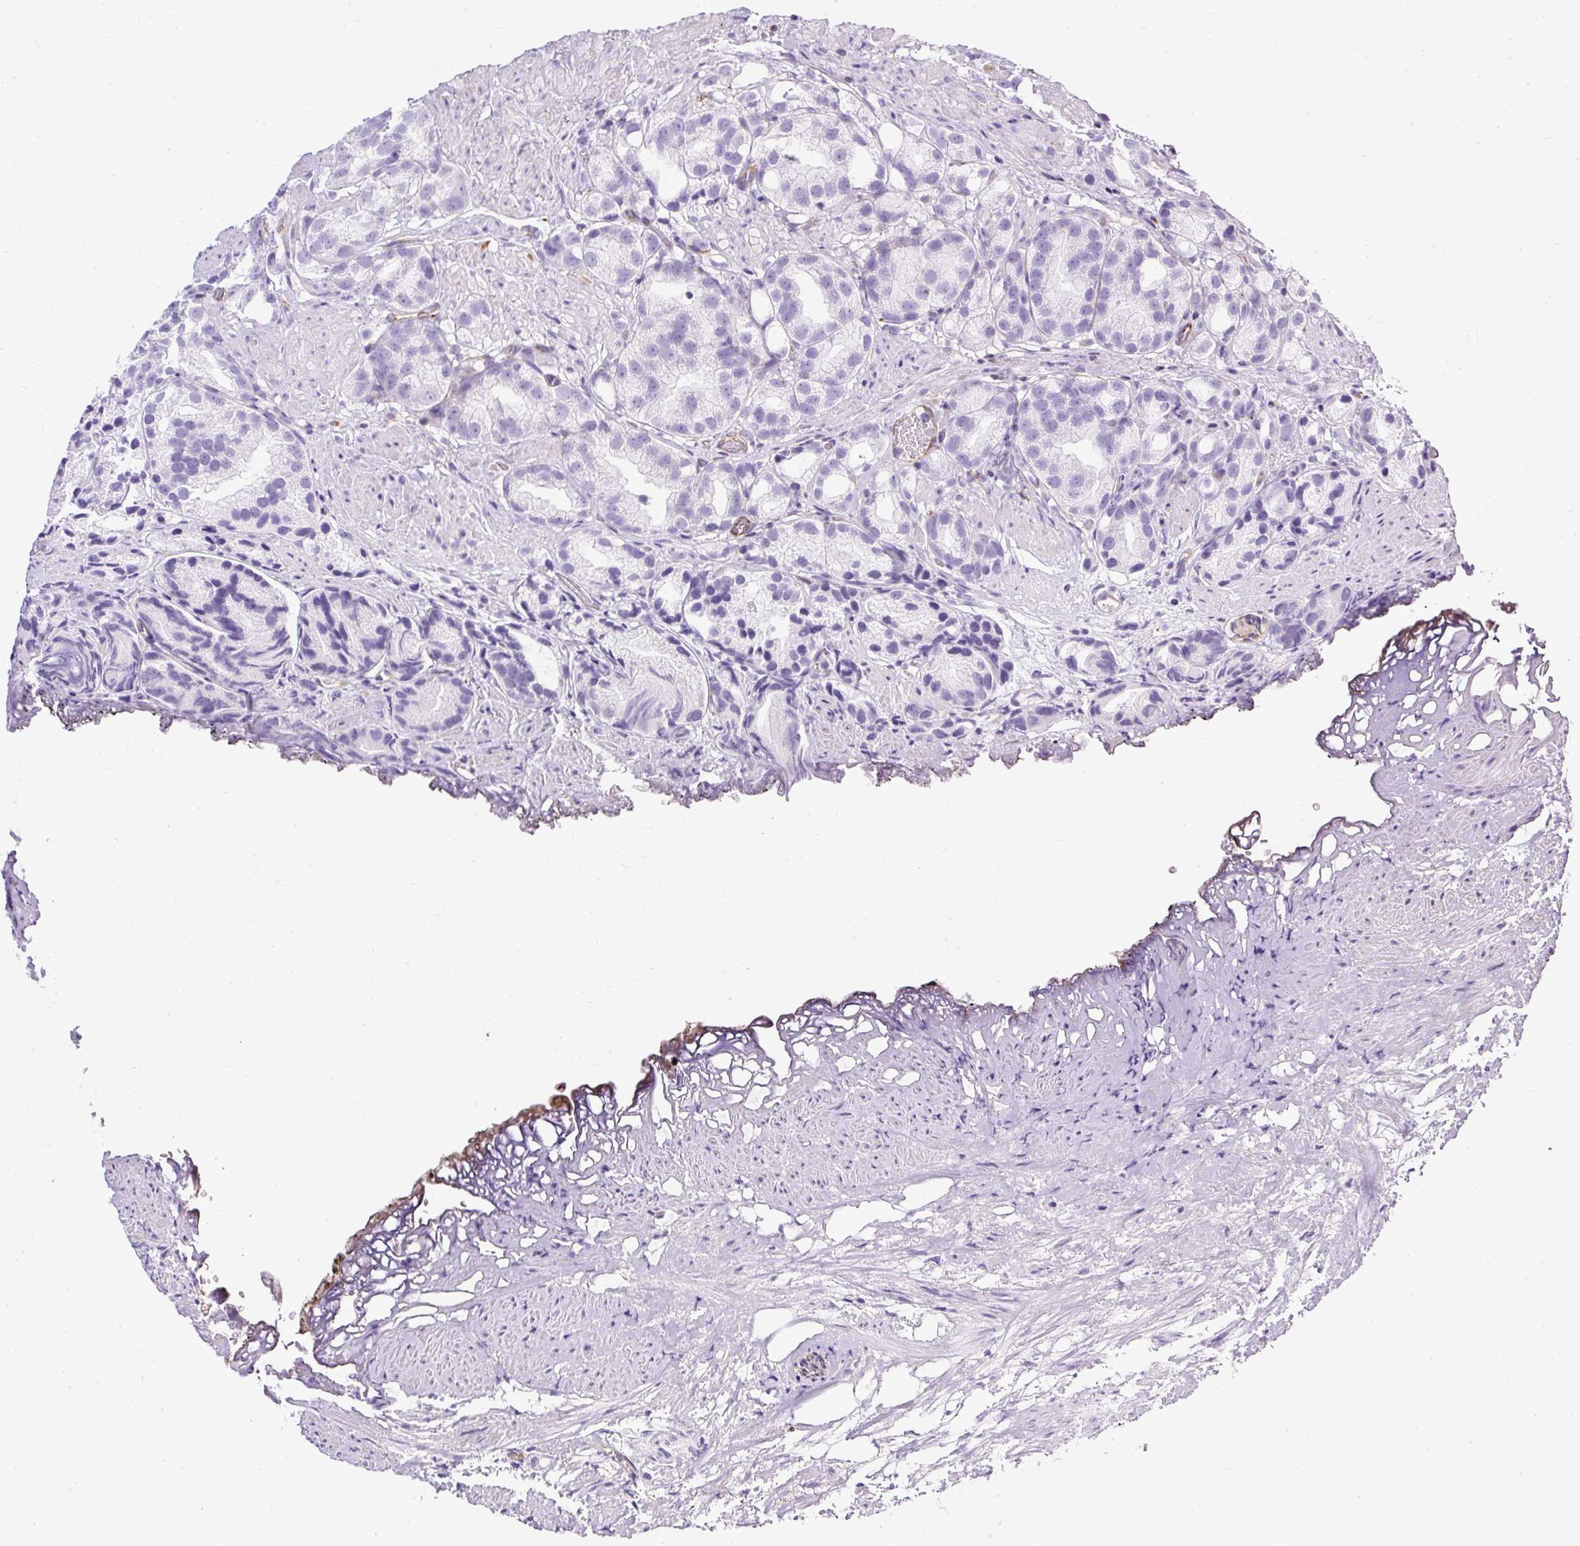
{"staining": {"intensity": "negative", "quantity": "none", "location": "none"}, "tissue": "prostate cancer", "cell_type": "Tumor cells", "image_type": "cancer", "snomed": [{"axis": "morphology", "description": "Adenocarcinoma, High grade"}, {"axis": "topography", "description": "Prostate"}], "caption": "An image of prostate high-grade adenocarcinoma stained for a protein exhibits no brown staining in tumor cells.", "gene": "PLS1", "patient": {"sex": "male", "age": 82}}